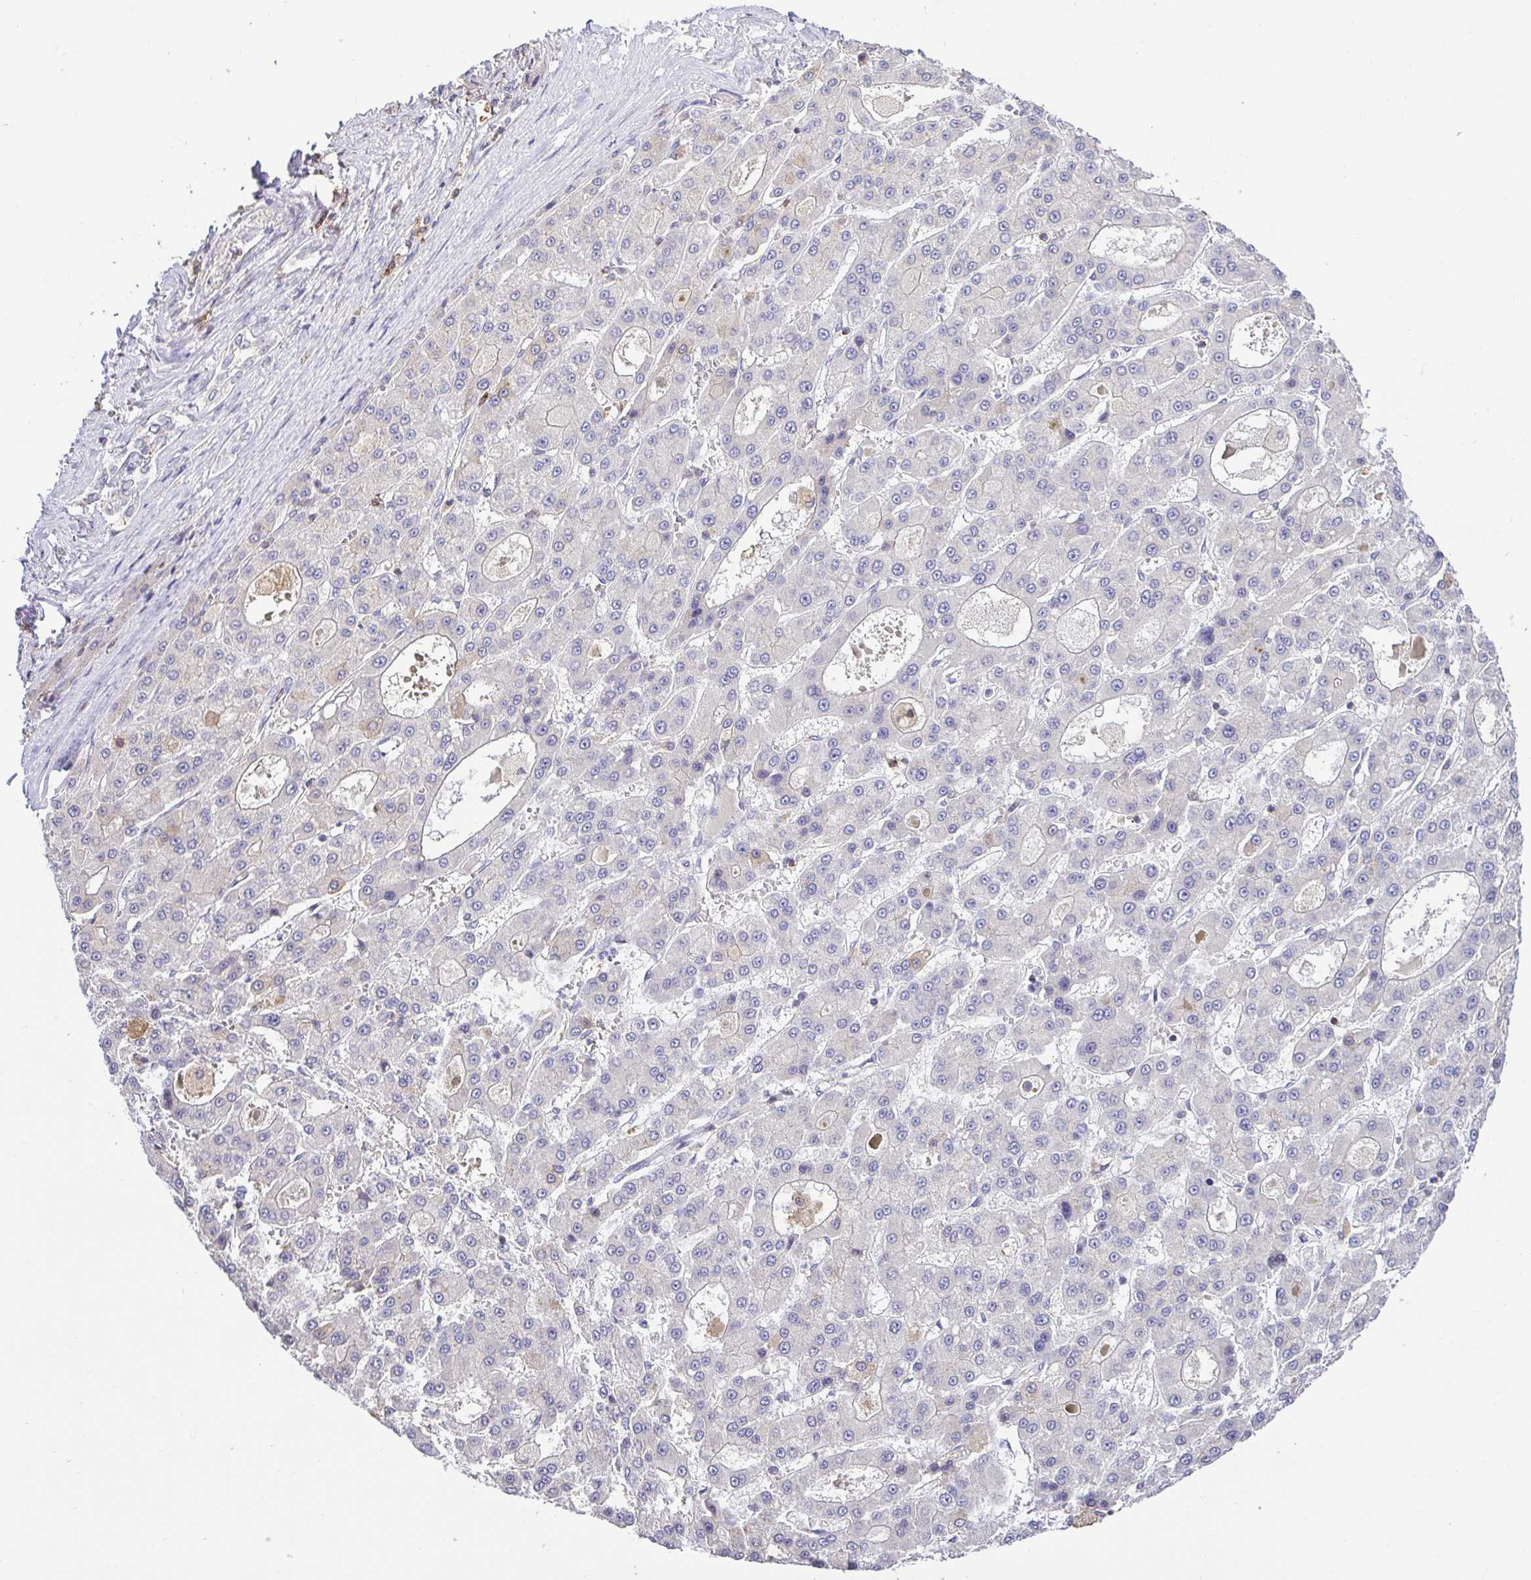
{"staining": {"intensity": "negative", "quantity": "none", "location": "none"}, "tissue": "liver cancer", "cell_type": "Tumor cells", "image_type": "cancer", "snomed": [{"axis": "morphology", "description": "Carcinoma, Hepatocellular, NOS"}, {"axis": "topography", "description": "Liver"}], "caption": "Hepatocellular carcinoma (liver) was stained to show a protein in brown. There is no significant positivity in tumor cells.", "gene": "SKAP1", "patient": {"sex": "male", "age": 70}}